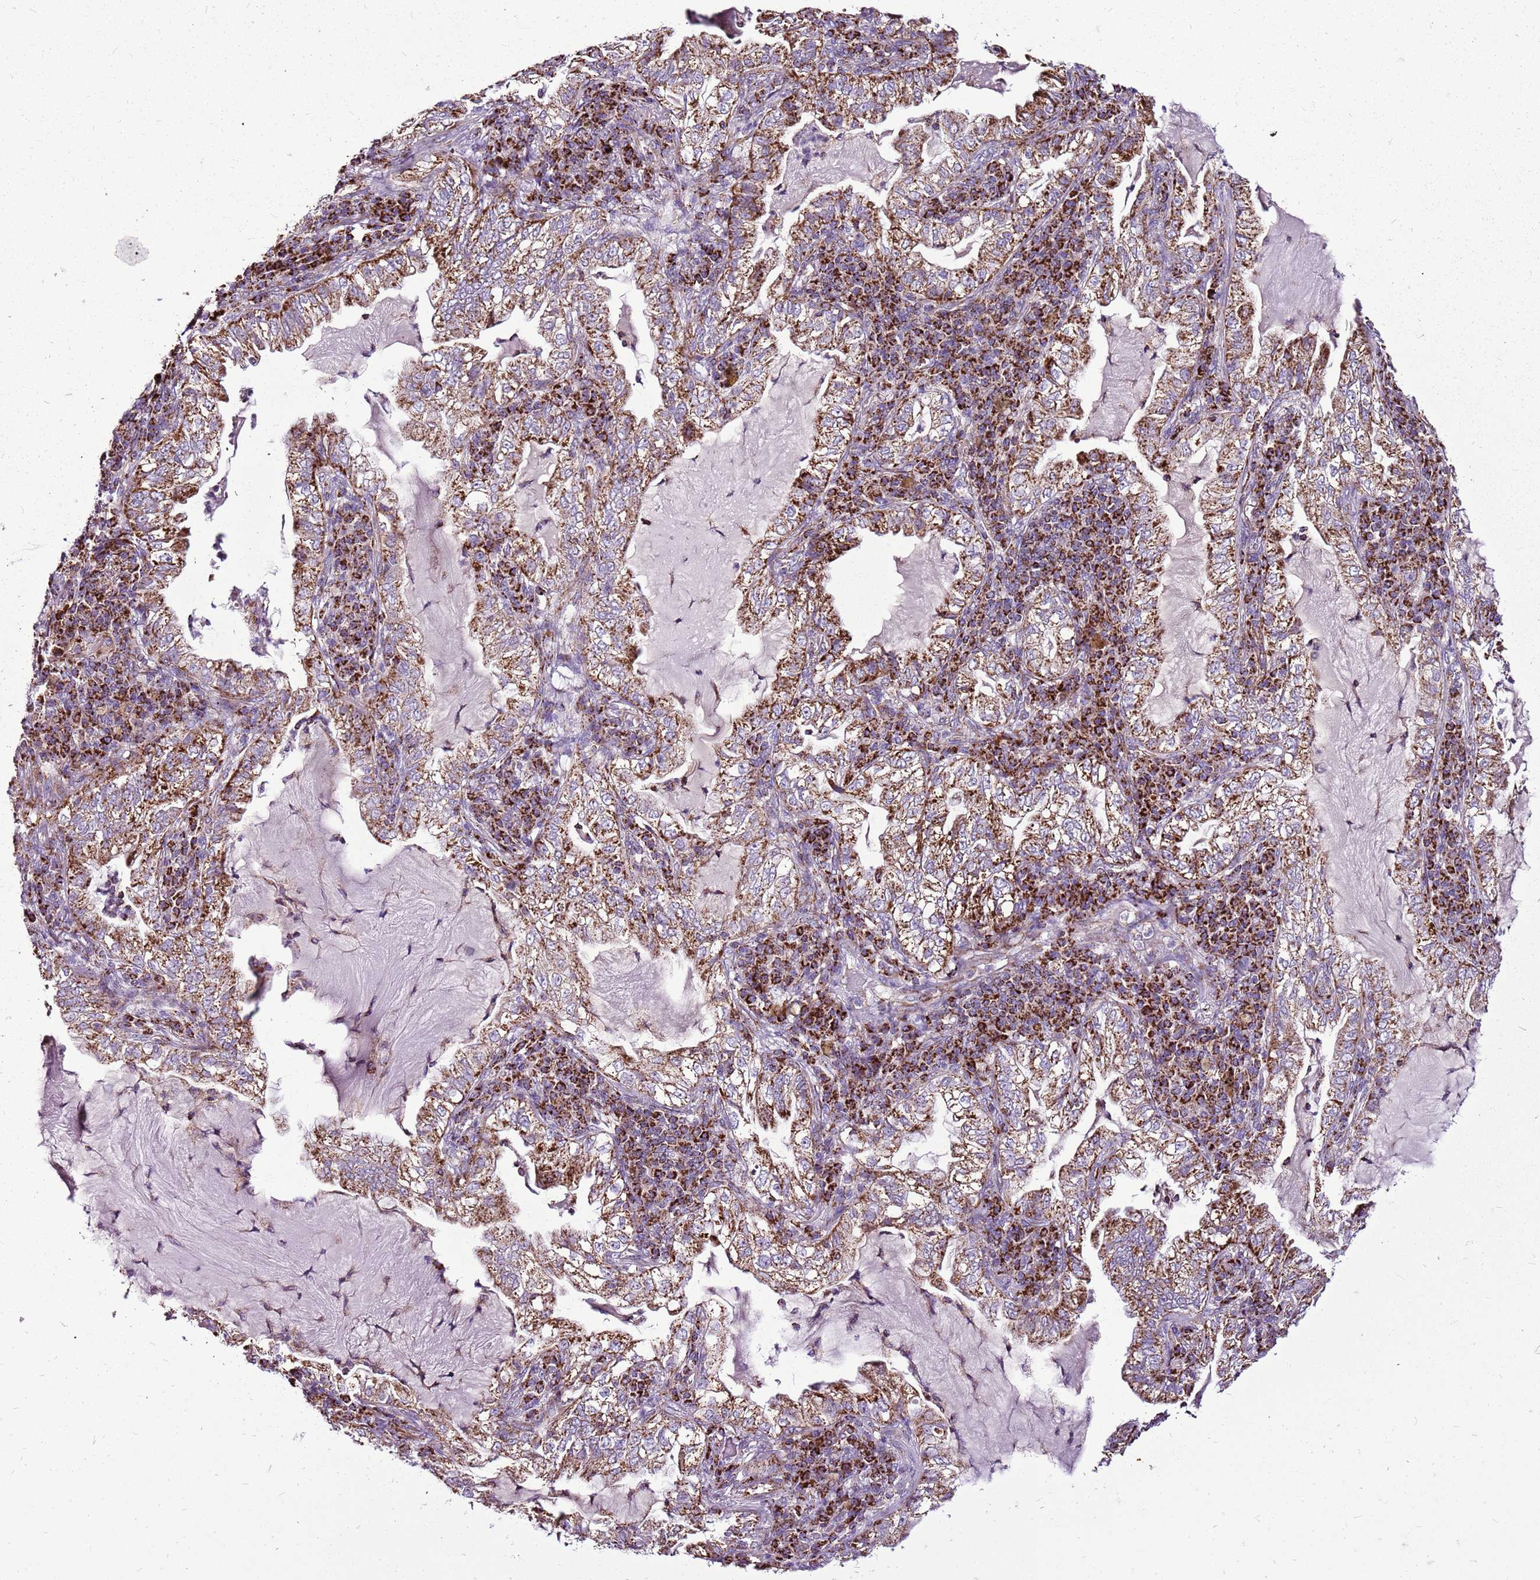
{"staining": {"intensity": "moderate", "quantity": ">75%", "location": "cytoplasmic/membranous"}, "tissue": "lung cancer", "cell_type": "Tumor cells", "image_type": "cancer", "snomed": [{"axis": "morphology", "description": "Adenocarcinoma, NOS"}, {"axis": "topography", "description": "Lung"}], "caption": "Immunohistochemistry (IHC) image of lung cancer stained for a protein (brown), which reveals medium levels of moderate cytoplasmic/membranous positivity in about >75% of tumor cells.", "gene": "GCDH", "patient": {"sex": "female", "age": 73}}